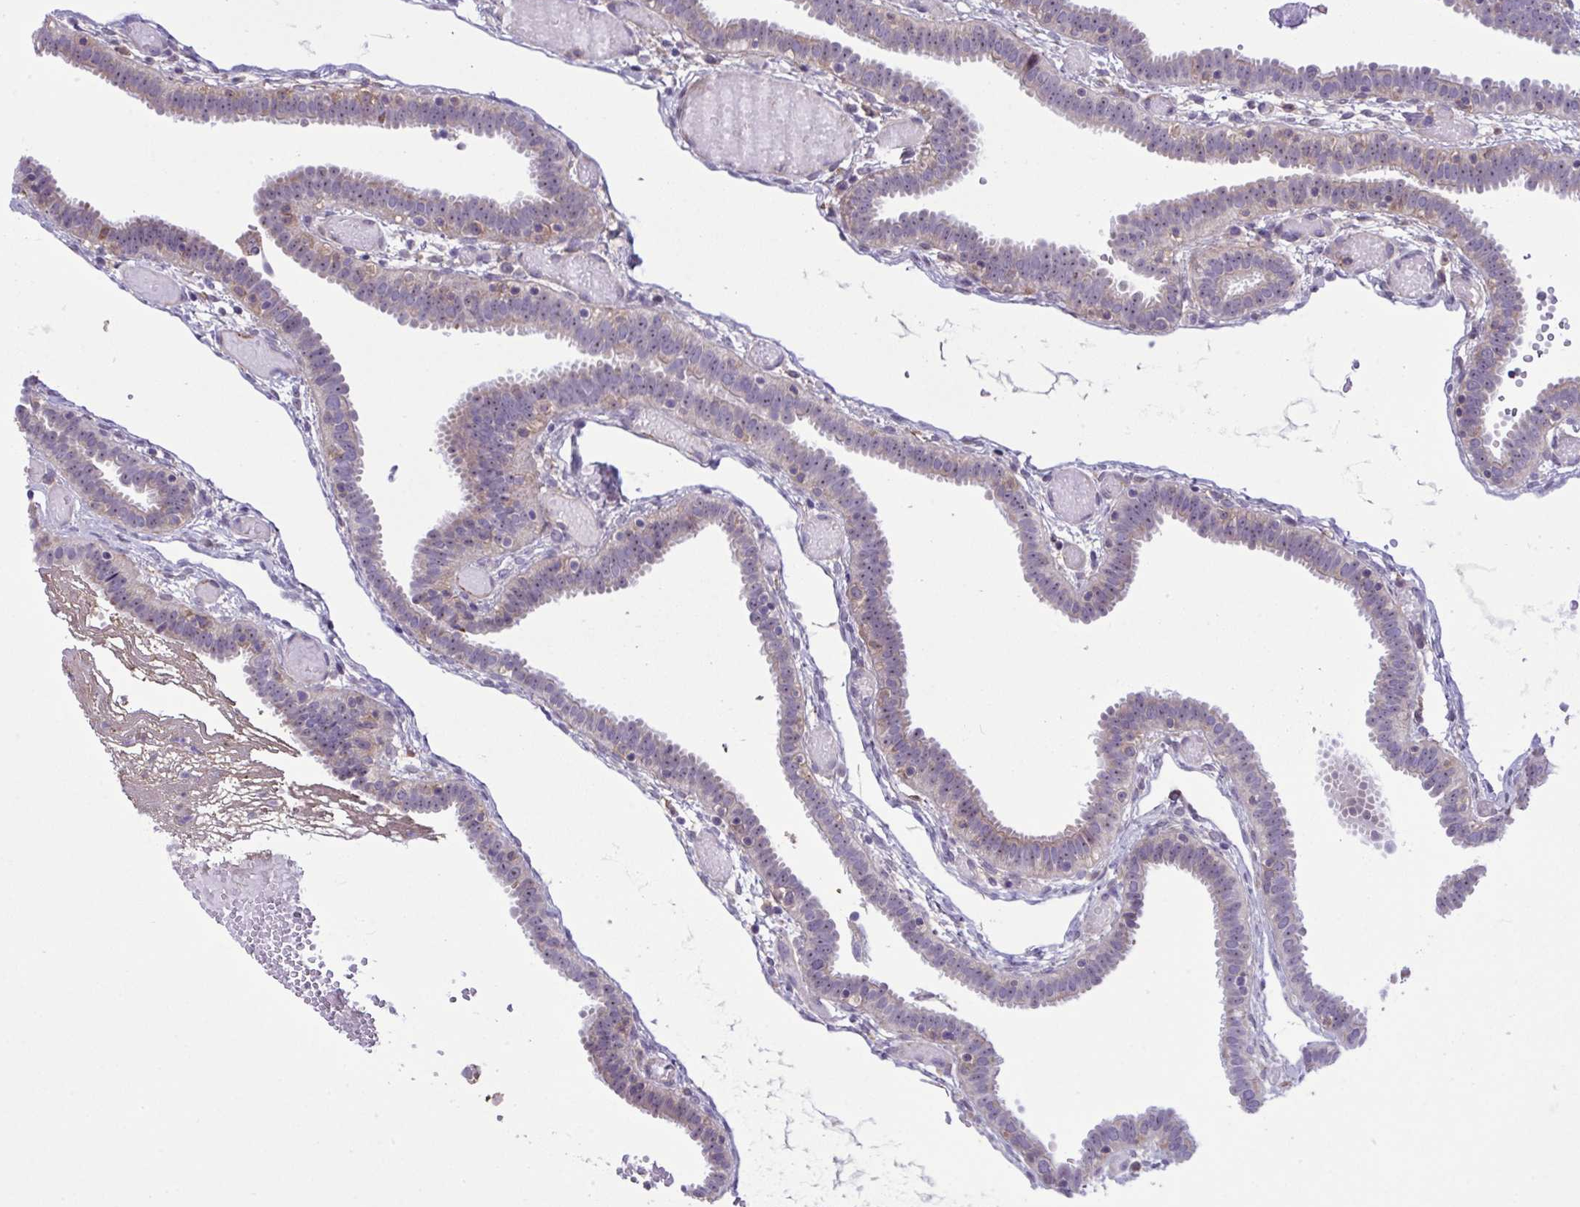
{"staining": {"intensity": "moderate", "quantity": "25%-75%", "location": "cytoplasmic/membranous,nuclear"}, "tissue": "fallopian tube", "cell_type": "Glandular cells", "image_type": "normal", "snomed": [{"axis": "morphology", "description": "Normal tissue, NOS"}, {"axis": "topography", "description": "Fallopian tube"}], "caption": "The photomicrograph reveals immunohistochemical staining of benign fallopian tube. There is moderate cytoplasmic/membranous,nuclear staining is seen in about 25%-75% of glandular cells. The protein is stained brown, and the nuclei are stained in blue (DAB (3,3'-diaminobenzidine) IHC with brightfield microscopy, high magnification).", "gene": "CD101", "patient": {"sex": "female", "age": 37}}